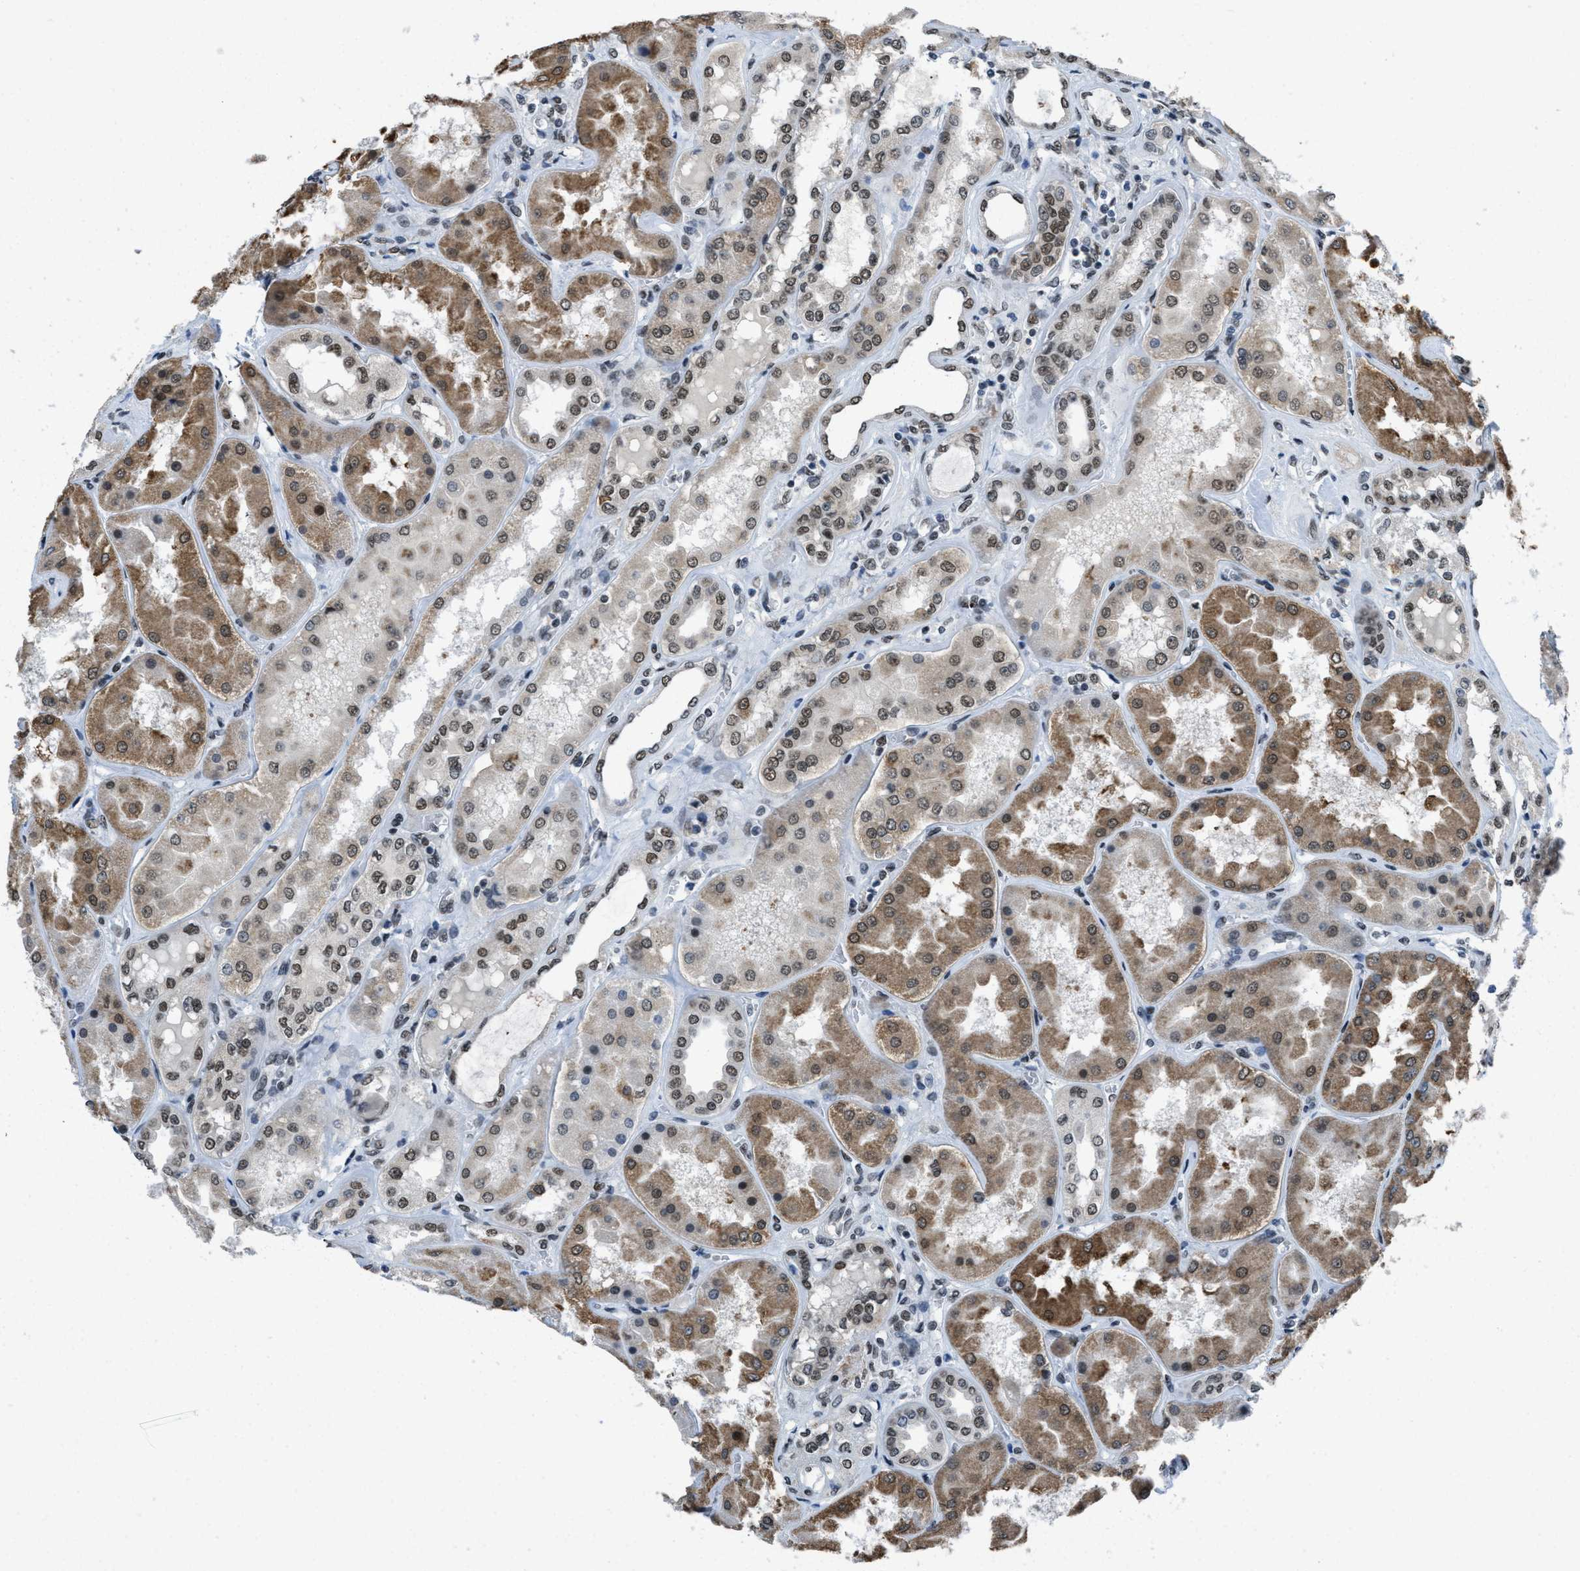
{"staining": {"intensity": "strong", "quantity": ">75%", "location": "nuclear"}, "tissue": "kidney", "cell_type": "Cells in glomeruli", "image_type": "normal", "snomed": [{"axis": "morphology", "description": "Normal tissue, NOS"}, {"axis": "topography", "description": "Kidney"}], "caption": "DAB immunohistochemical staining of unremarkable human kidney displays strong nuclear protein expression in about >75% of cells in glomeruli. (Brightfield microscopy of DAB IHC at high magnification).", "gene": "GATAD2B", "patient": {"sex": "female", "age": 56}}